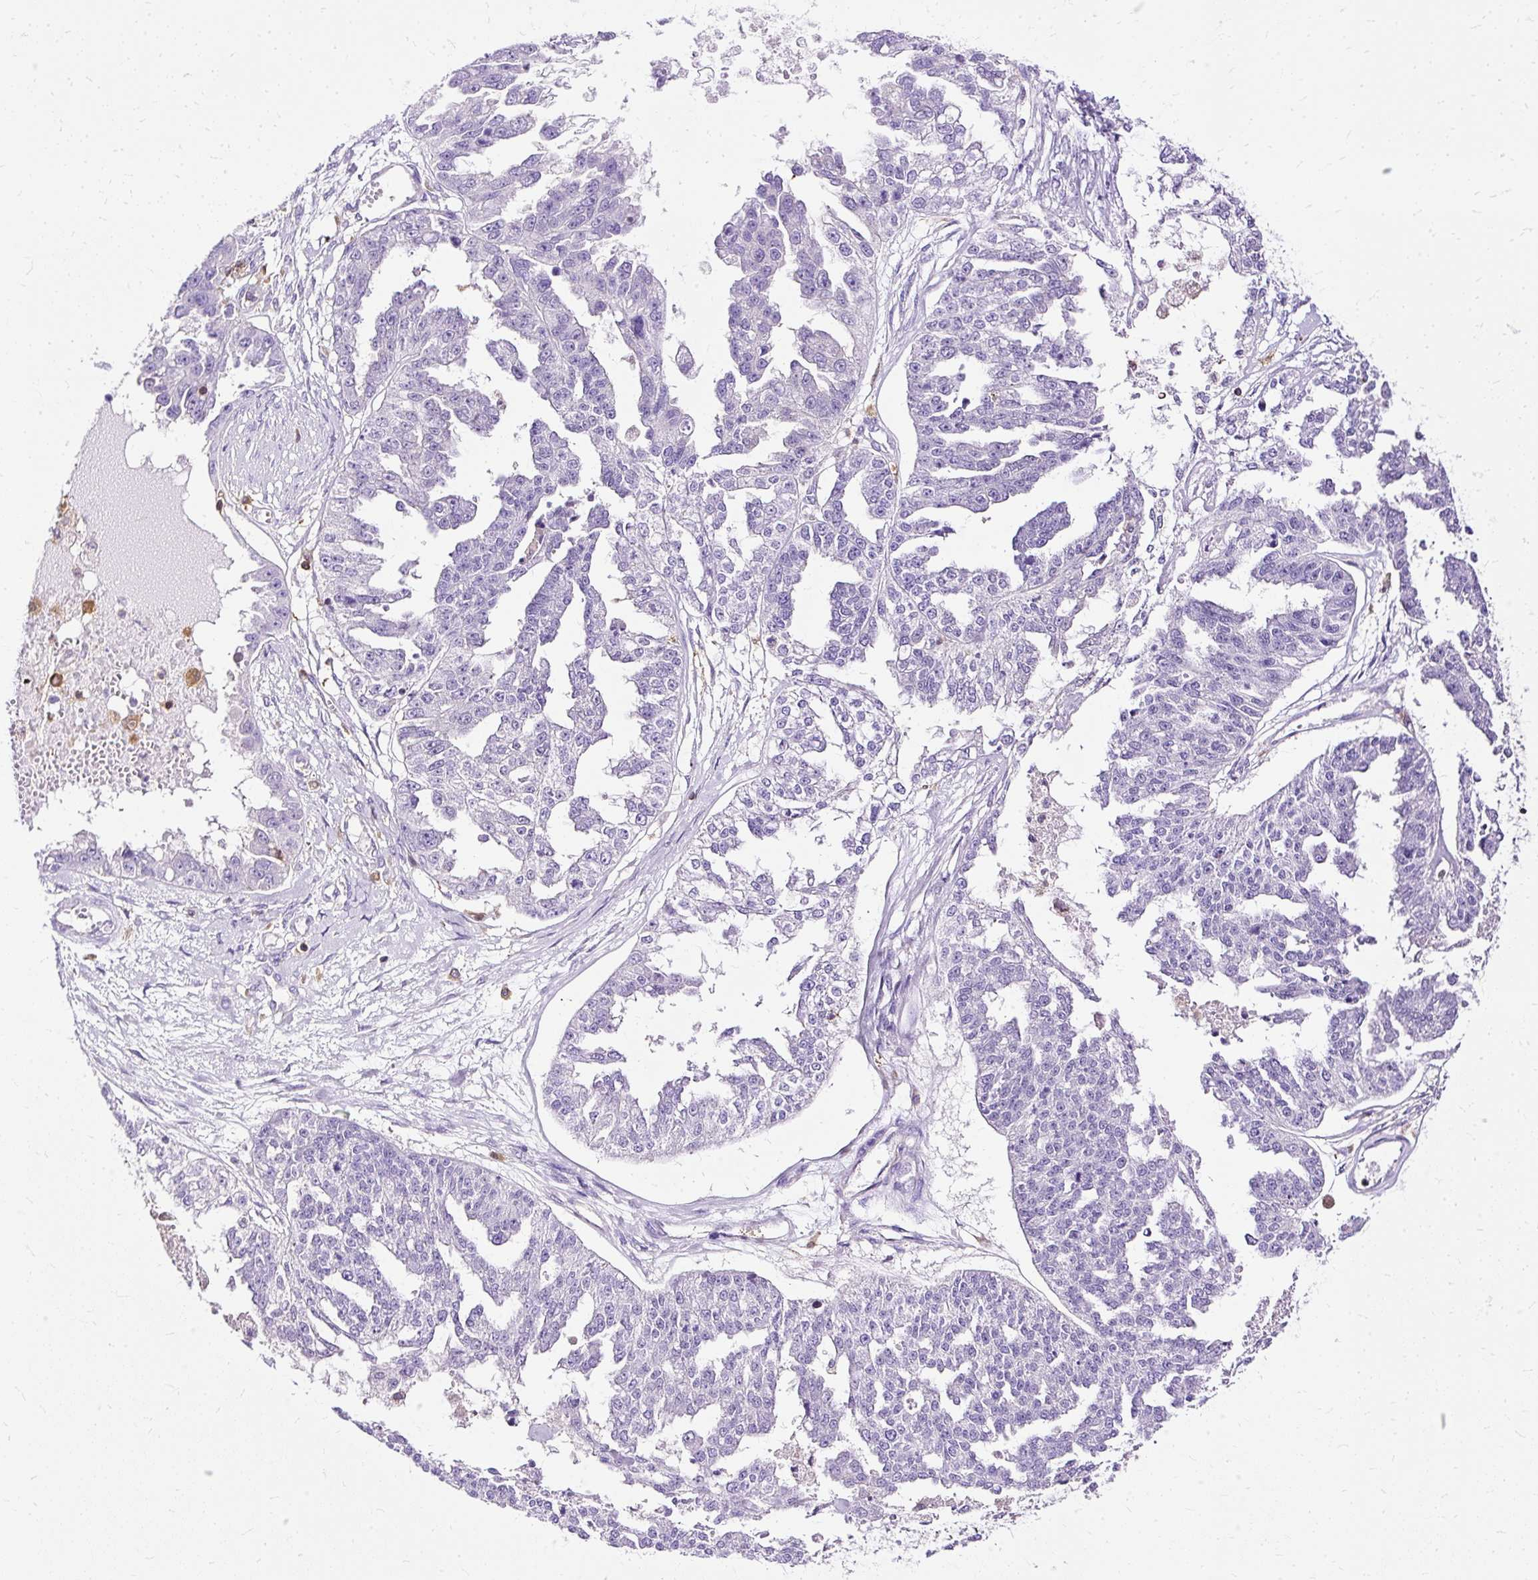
{"staining": {"intensity": "negative", "quantity": "none", "location": "none"}, "tissue": "ovarian cancer", "cell_type": "Tumor cells", "image_type": "cancer", "snomed": [{"axis": "morphology", "description": "Cystadenocarcinoma, serous, NOS"}, {"axis": "topography", "description": "Ovary"}], "caption": "Immunohistochemical staining of ovarian cancer (serous cystadenocarcinoma) exhibits no significant staining in tumor cells.", "gene": "TWF2", "patient": {"sex": "female", "age": 58}}